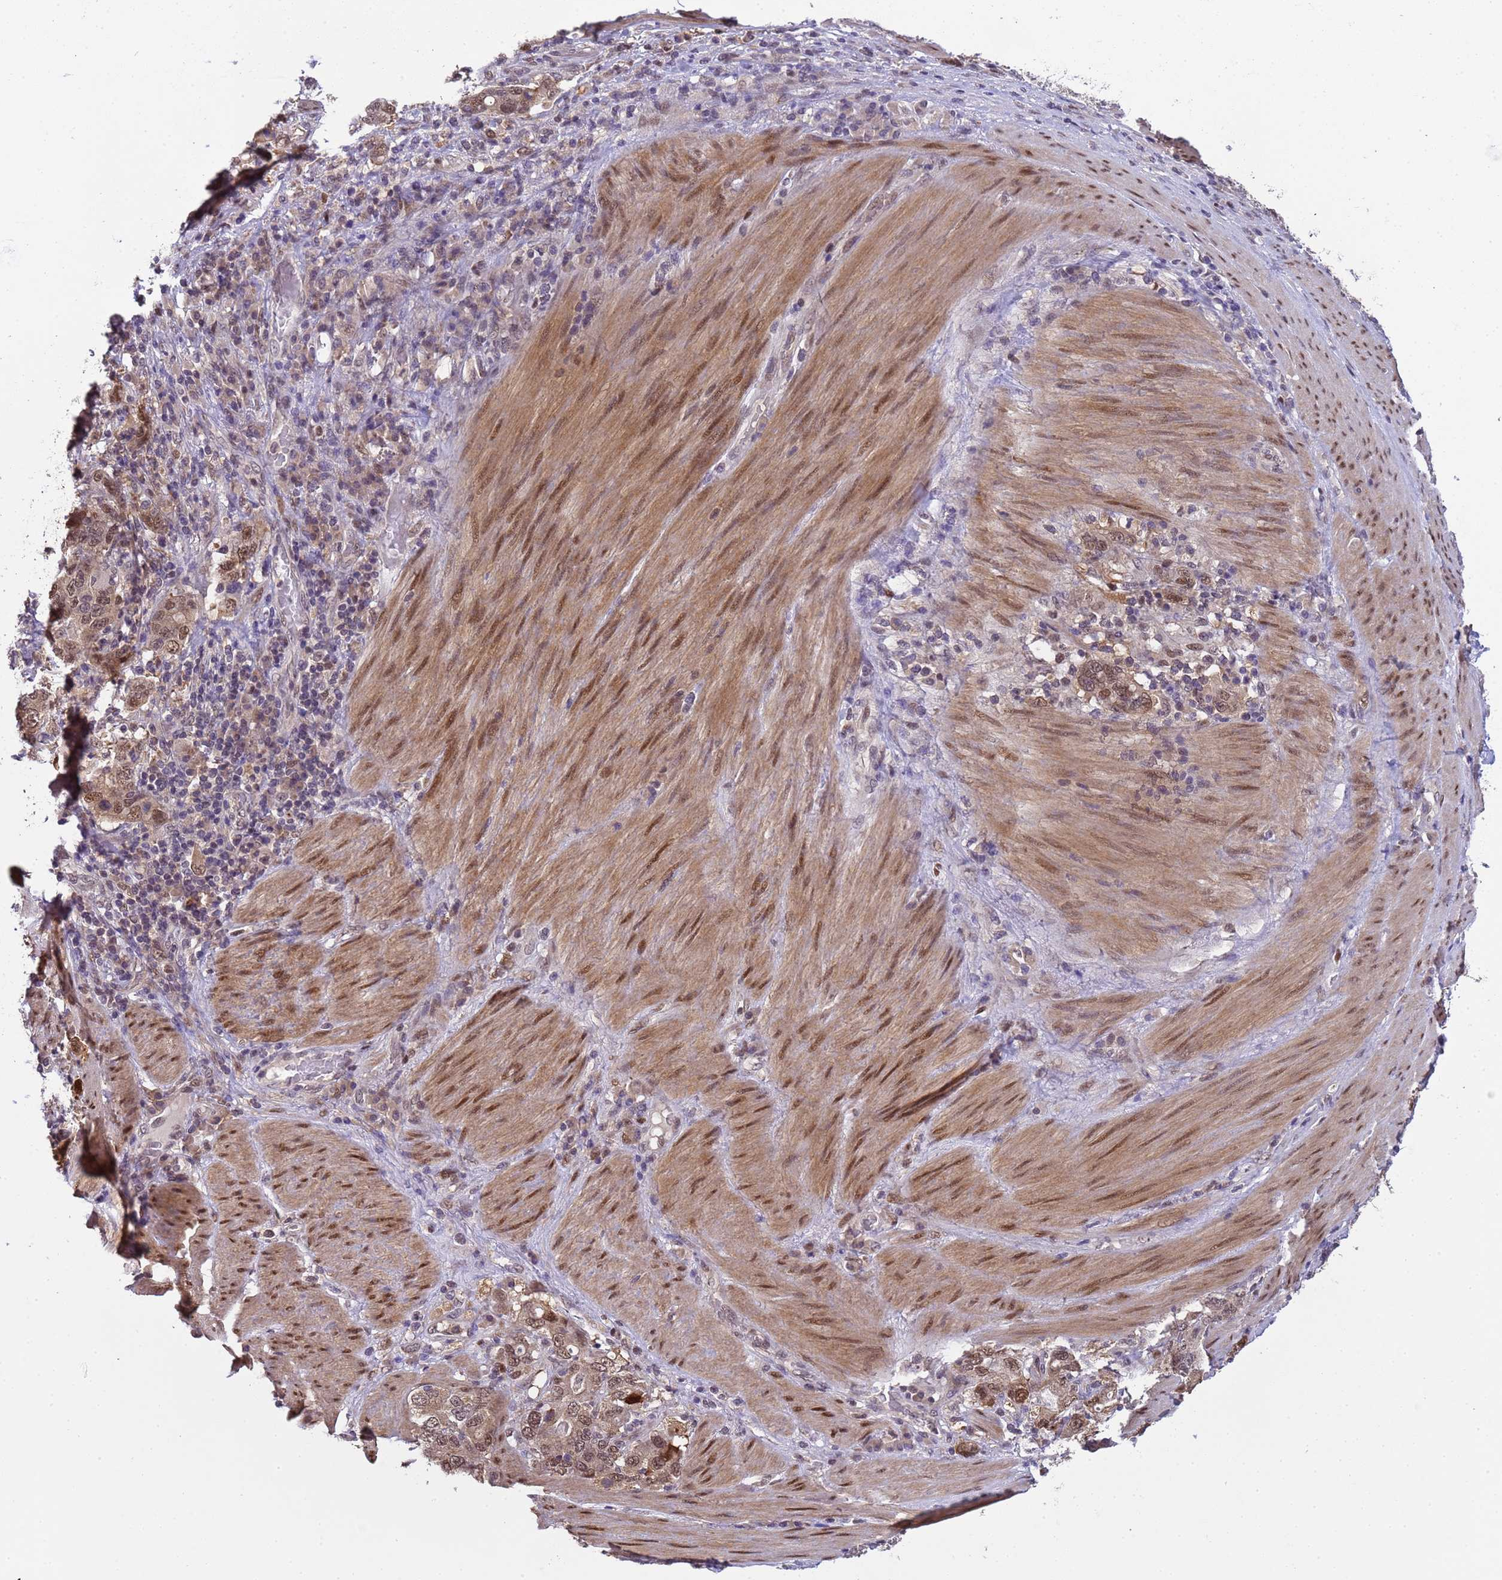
{"staining": {"intensity": "moderate", "quantity": ">75%", "location": "nuclear"}, "tissue": "stomach cancer", "cell_type": "Tumor cells", "image_type": "cancer", "snomed": [{"axis": "morphology", "description": "Adenocarcinoma, NOS"}, {"axis": "topography", "description": "Stomach, upper"}, {"axis": "topography", "description": "Stomach"}], "caption": "Stomach adenocarcinoma tissue shows moderate nuclear staining in approximately >75% of tumor cells The staining was performed using DAB, with brown indicating positive protein expression. Nuclei are stained blue with hematoxylin.", "gene": "ZBTB5", "patient": {"sex": "male", "age": 62}}